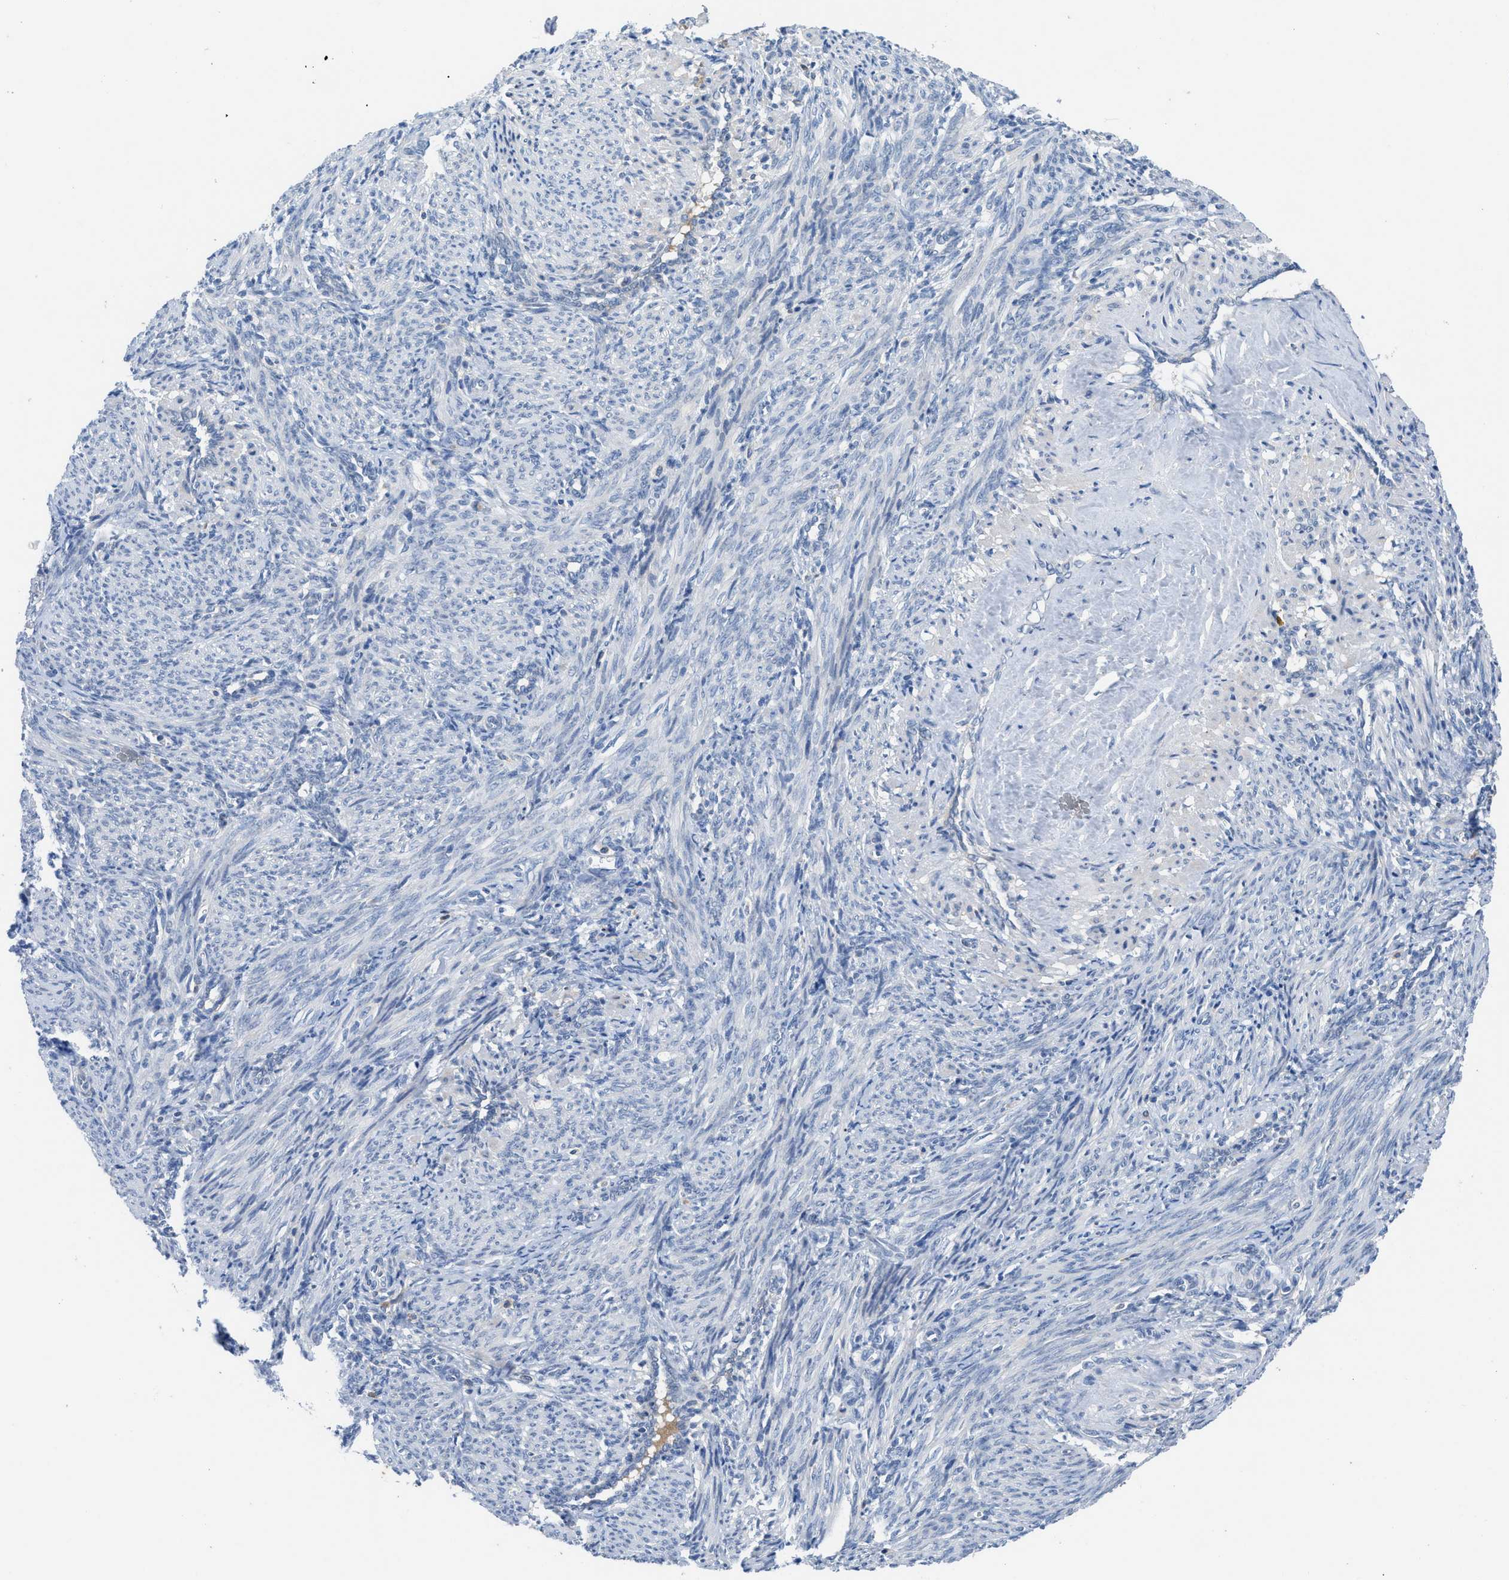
{"staining": {"intensity": "negative", "quantity": "none", "location": "none"}, "tissue": "smooth muscle", "cell_type": "Smooth muscle cells", "image_type": "normal", "snomed": [{"axis": "morphology", "description": "Normal tissue, NOS"}, {"axis": "topography", "description": "Endometrium"}], "caption": "A high-resolution image shows immunohistochemistry (IHC) staining of normal smooth muscle, which shows no significant staining in smooth muscle cells.", "gene": "HPX", "patient": {"sex": "female", "age": 33}}